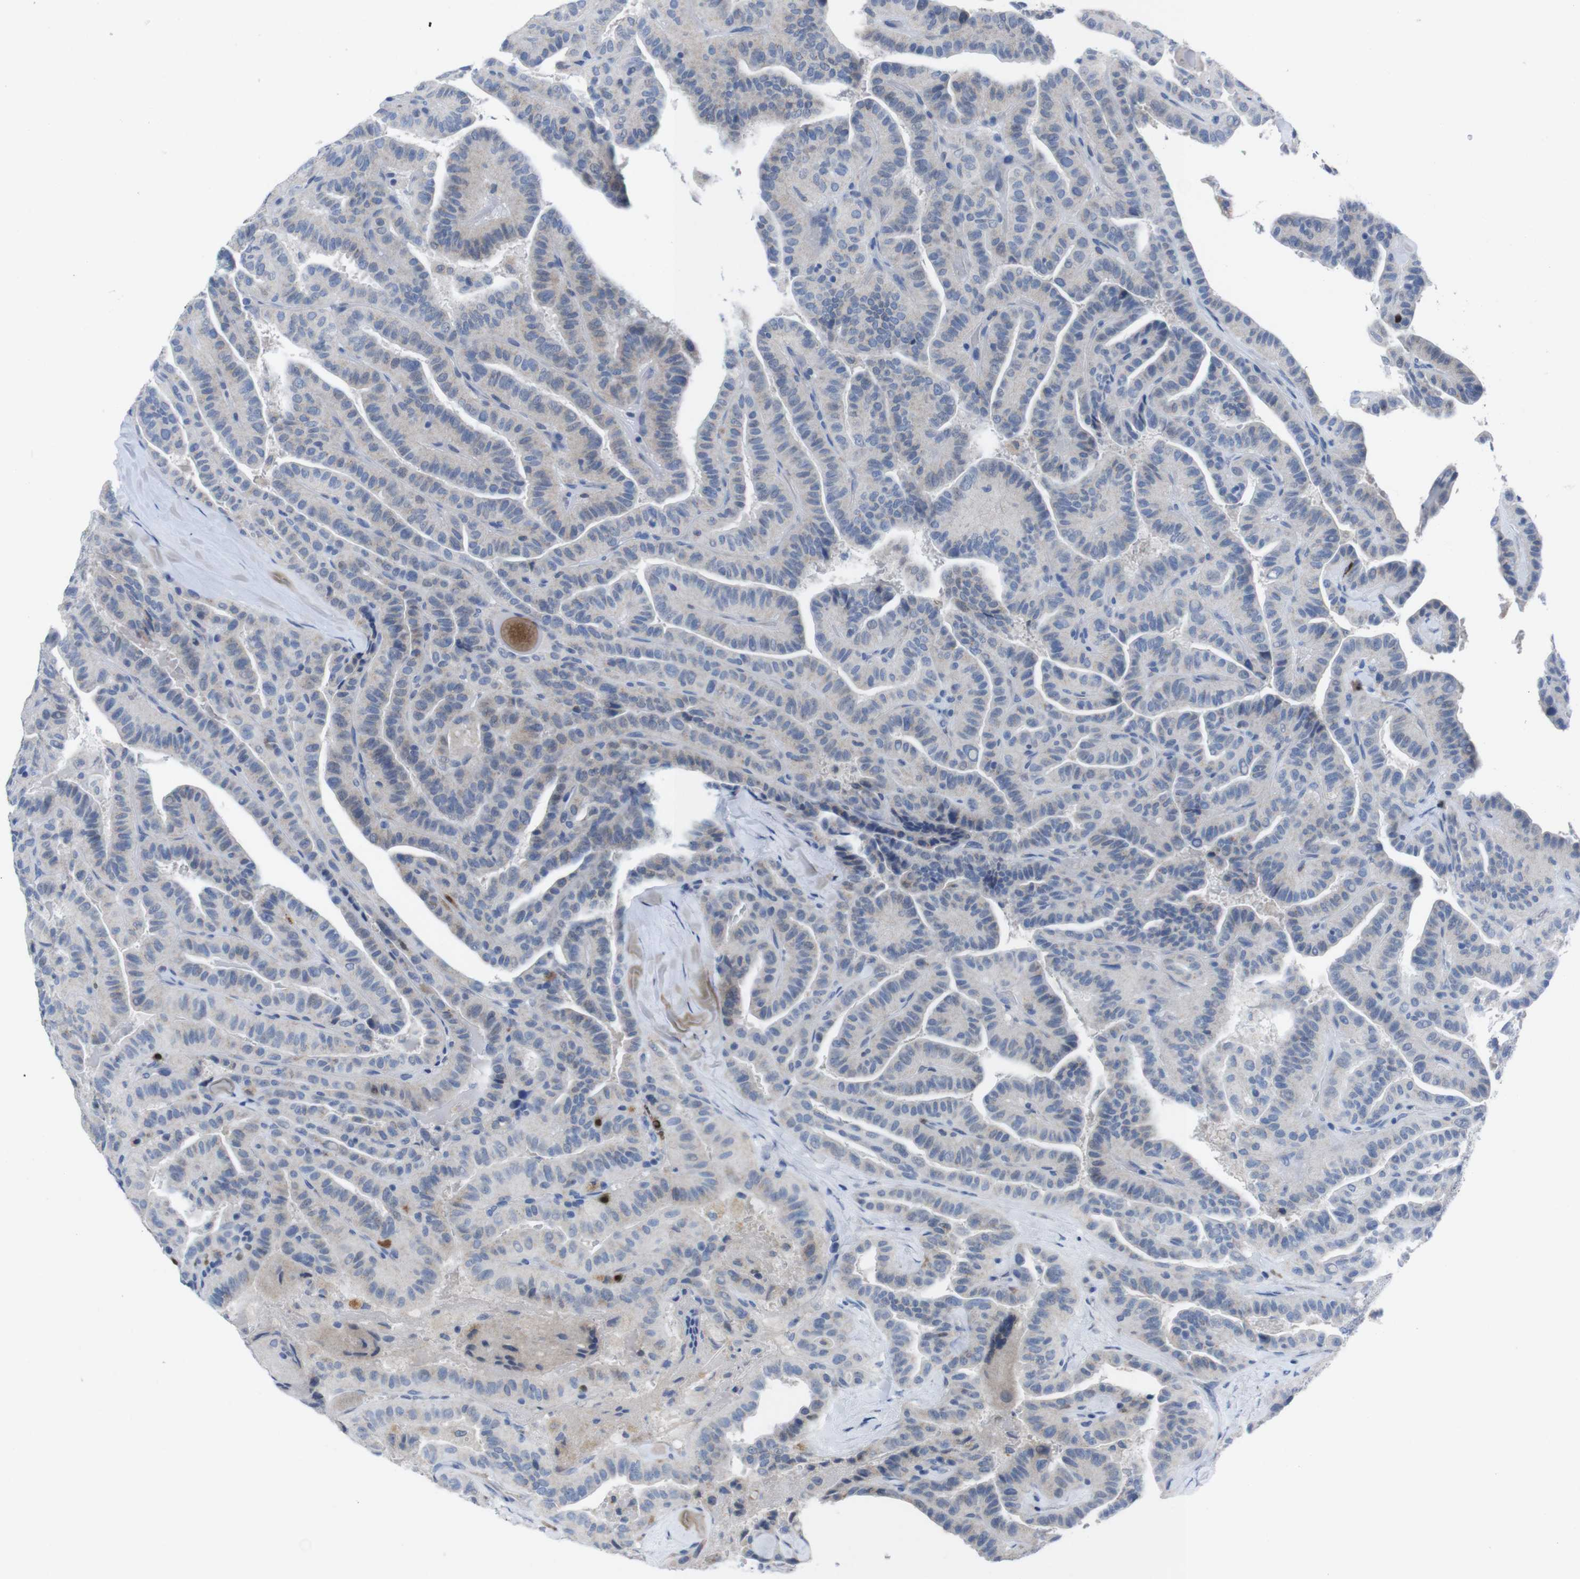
{"staining": {"intensity": "negative", "quantity": "none", "location": "none"}, "tissue": "thyroid cancer", "cell_type": "Tumor cells", "image_type": "cancer", "snomed": [{"axis": "morphology", "description": "Papillary adenocarcinoma, NOS"}, {"axis": "topography", "description": "Thyroid gland"}], "caption": "Human thyroid cancer (papillary adenocarcinoma) stained for a protein using IHC displays no positivity in tumor cells.", "gene": "IRF4", "patient": {"sex": "male", "age": 77}}